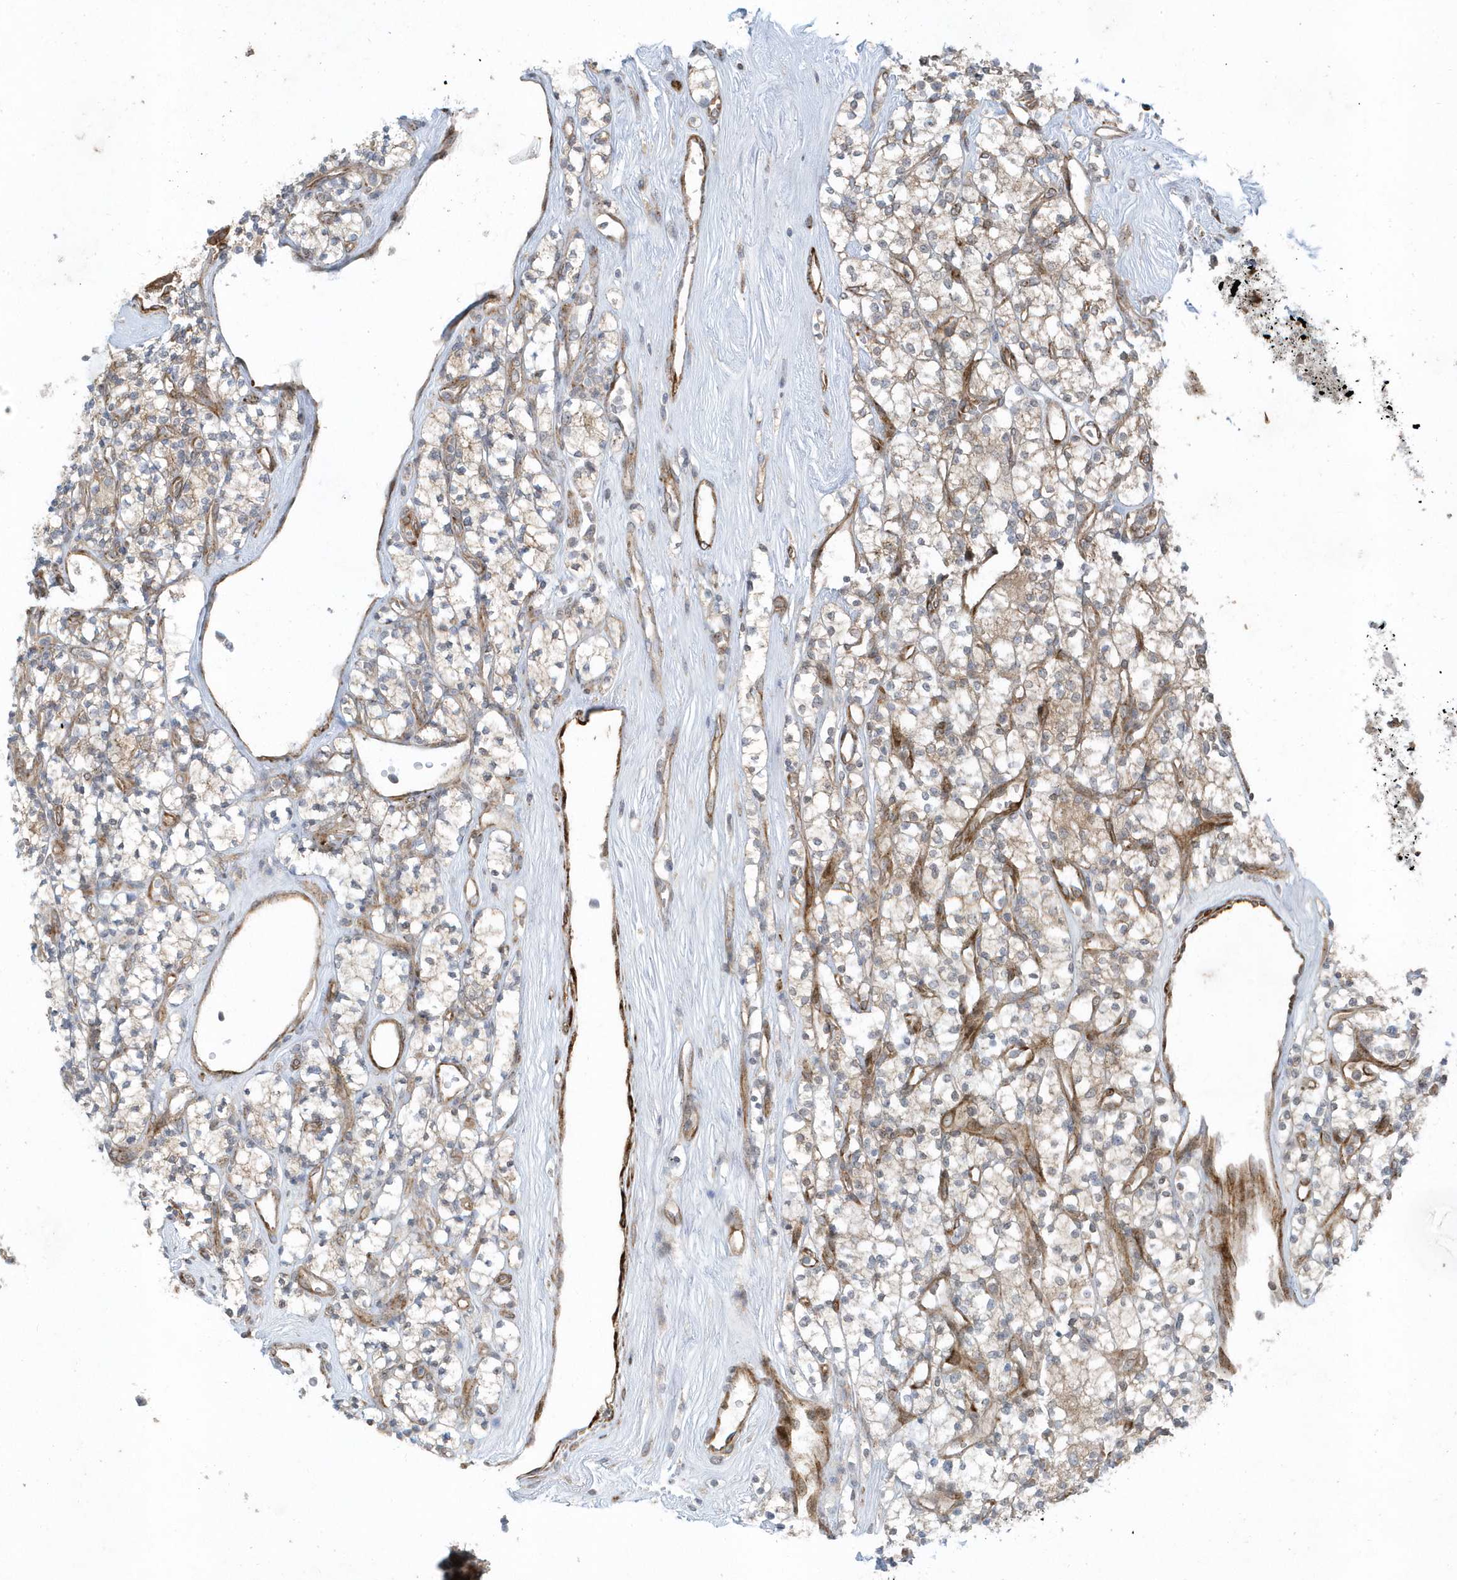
{"staining": {"intensity": "weak", "quantity": "25%-75%", "location": "cytoplasmic/membranous"}, "tissue": "renal cancer", "cell_type": "Tumor cells", "image_type": "cancer", "snomed": [{"axis": "morphology", "description": "Adenocarcinoma, NOS"}, {"axis": "topography", "description": "Kidney"}], "caption": "Renal cancer (adenocarcinoma) stained with DAB immunohistochemistry (IHC) reveals low levels of weak cytoplasmic/membranous positivity in approximately 25%-75% of tumor cells.", "gene": "FAM98A", "patient": {"sex": "male", "age": 77}}